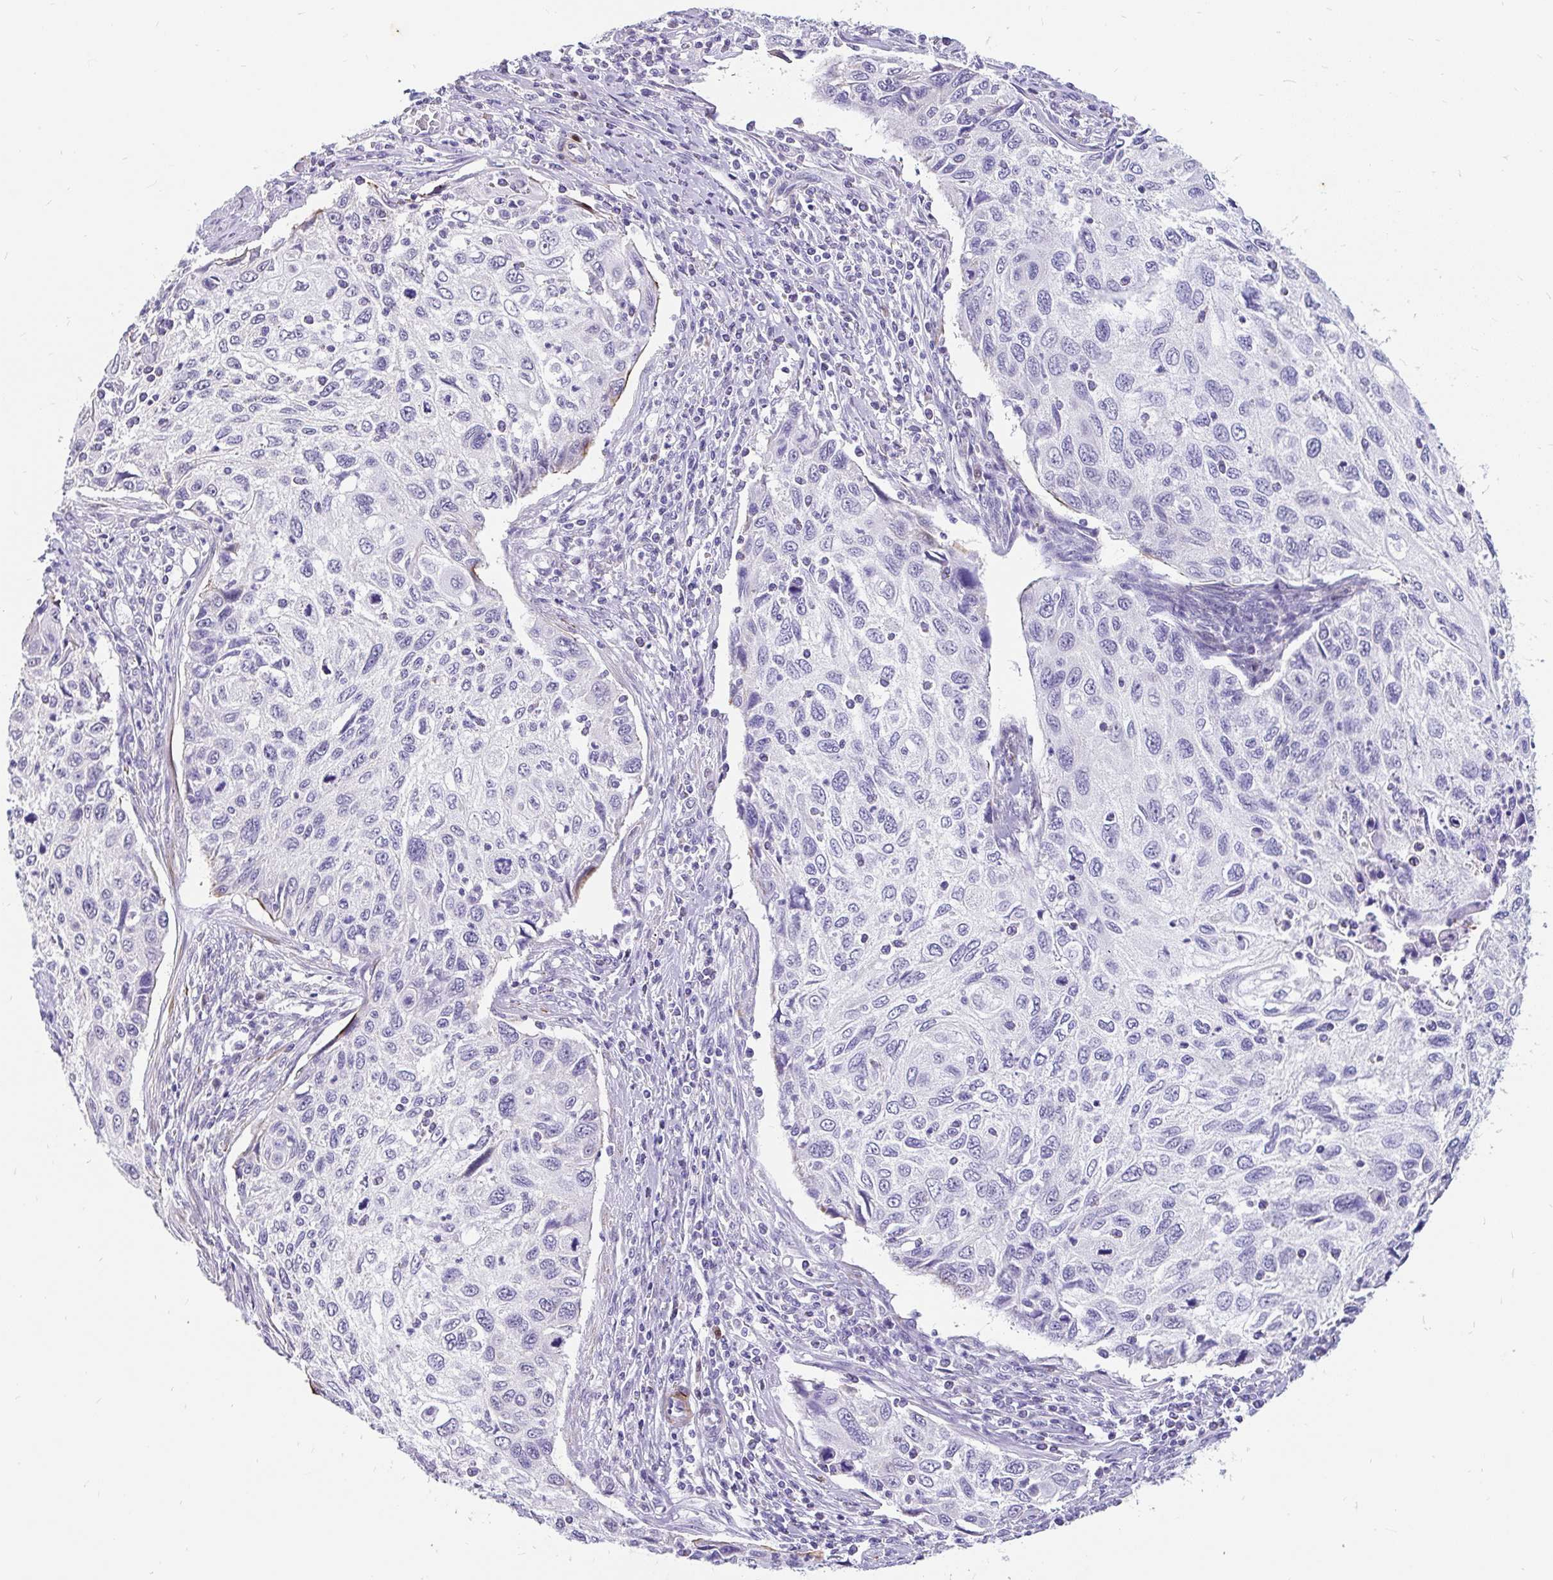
{"staining": {"intensity": "negative", "quantity": "none", "location": "none"}, "tissue": "cervical cancer", "cell_type": "Tumor cells", "image_type": "cancer", "snomed": [{"axis": "morphology", "description": "Squamous cell carcinoma, NOS"}, {"axis": "topography", "description": "Cervix"}], "caption": "This image is of cervical cancer stained with immunohistochemistry (IHC) to label a protein in brown with the nuclei are counter-stained blue. There is no expression in tumor cells.", "gene": "EML5", "patient": {"sex": "female", "age": 70}}